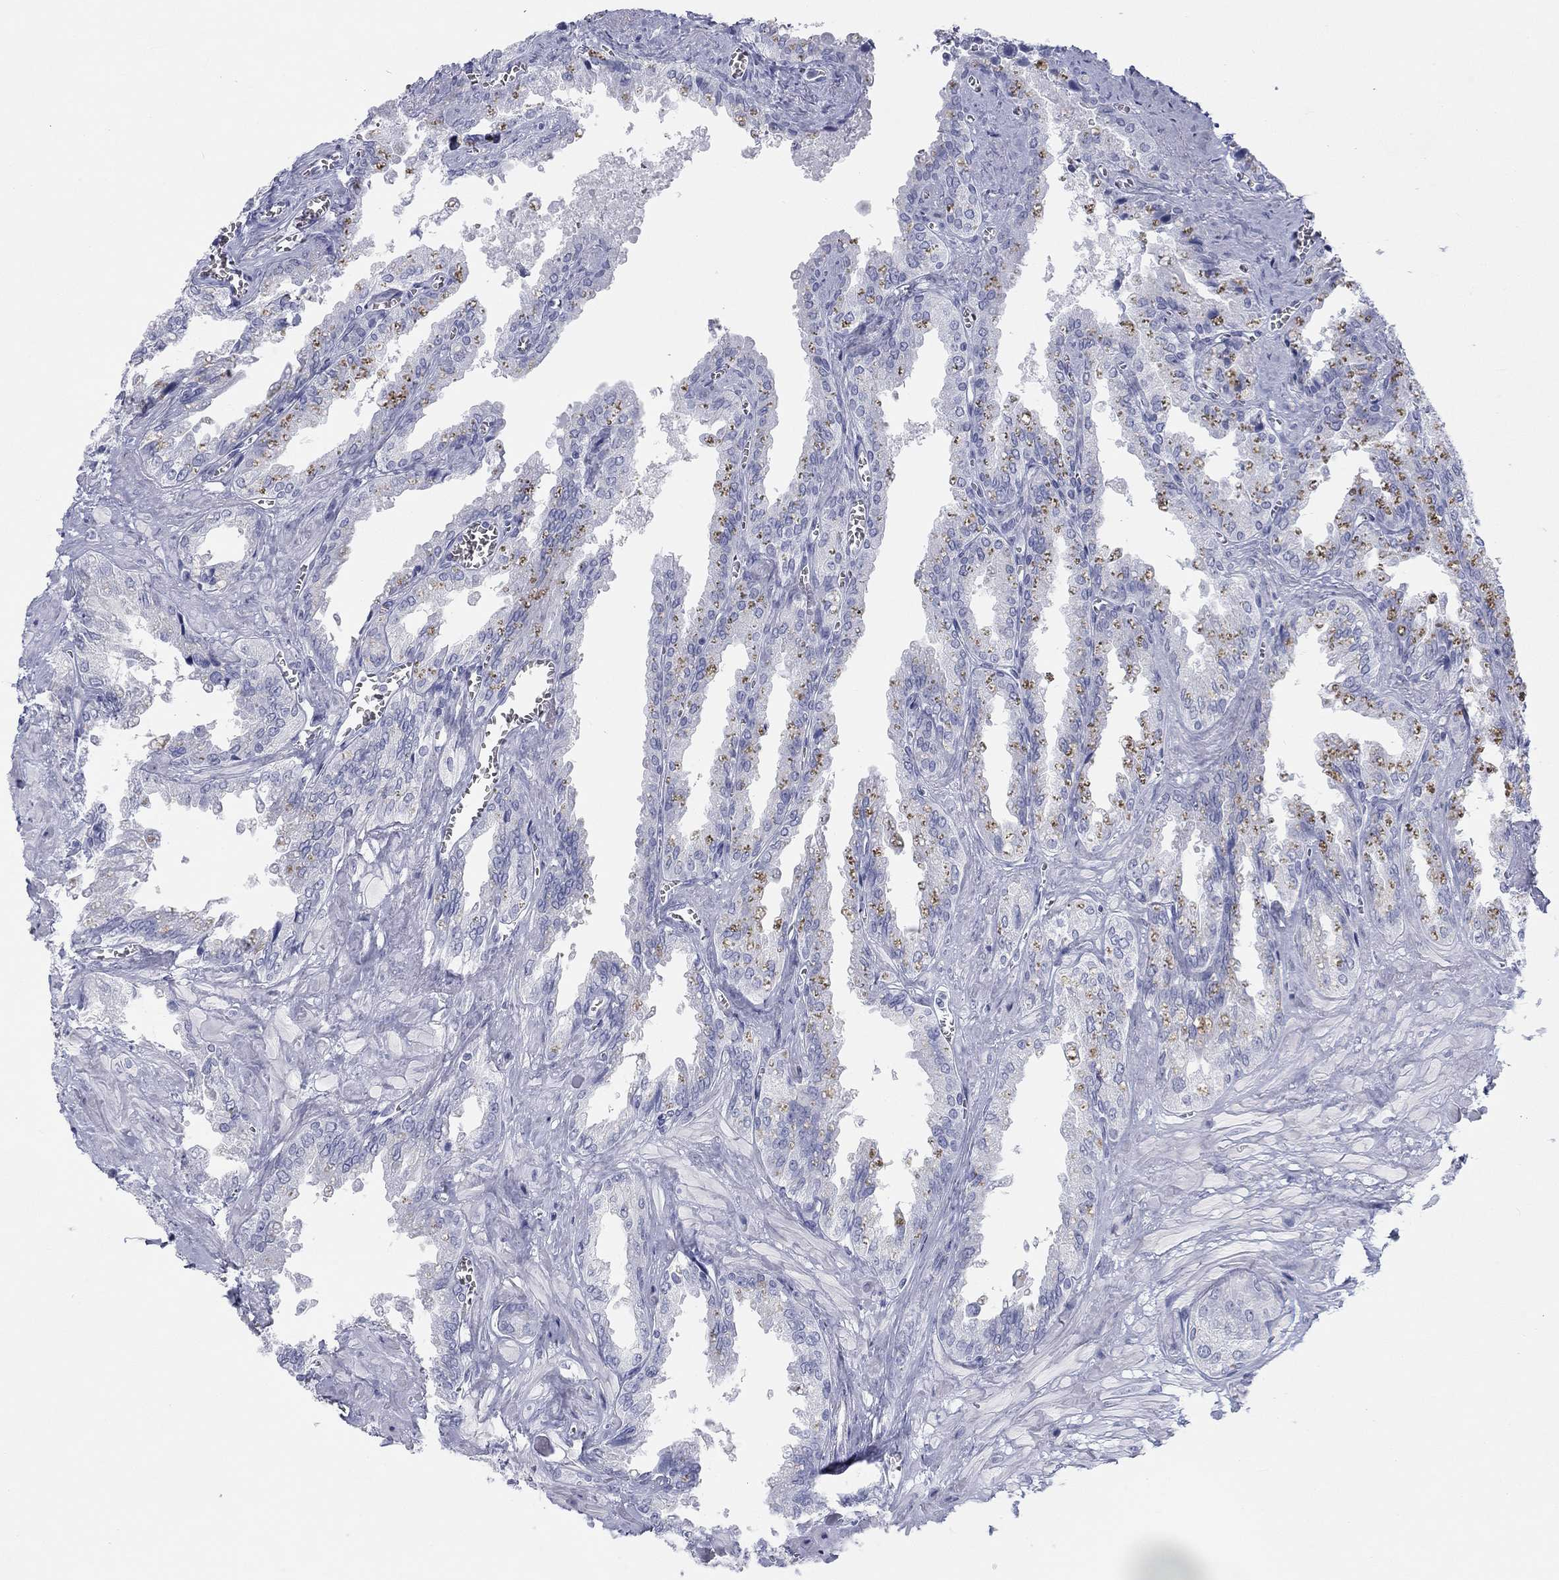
{"staining": {"intensity": "negative", "quantity": "none", "location": "none"}, "tissue": "seminal vesicle", "cell_type": "Glandular cells", "image_type": "normal", "snomed": [{"axis": "morphology", "description": "Normal tissue, NOS"}, {"axis": "topography", "description": "Seminal veicle"}], "caption": "High power microscopy histopathology image of an immunohistochemistry (IHC) image of normal seminal vesicle, revealing no significant expression in glandular cells.", "gene": "CALB1", "patient": {"sex": "male", "age": 67}}